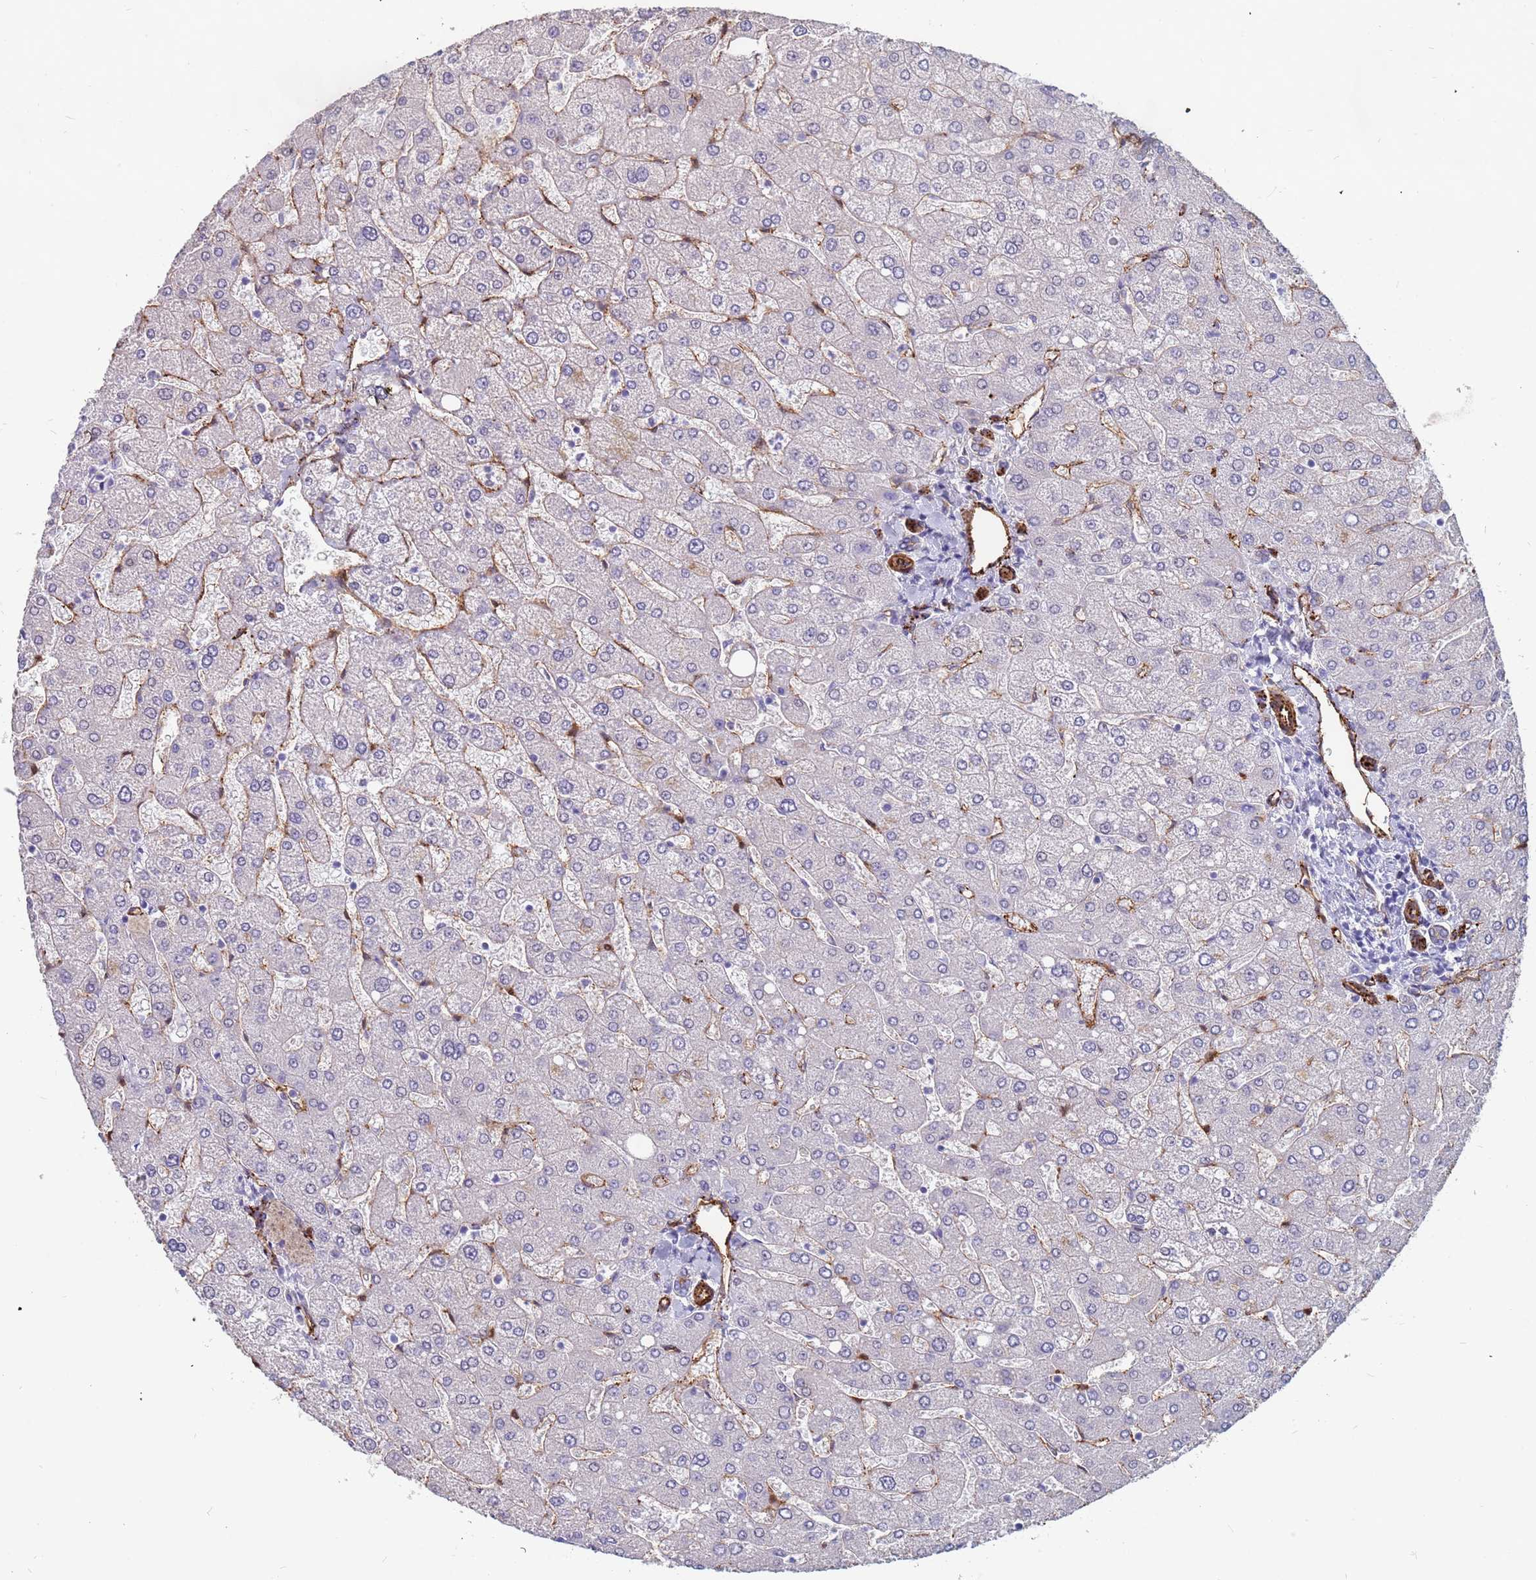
{"staining": {"intensity": "negative", "quantity": "none", "location": "none"}, "tissue": "liver", "cell_type": "Cholangiocytes", "image_type": "normal", "snomed": [{"axis": "morphology", "description": "Normal tissue, NOS"}, {"axis": "topography", "description": "Liver"}], "caption": "The immunohistochemistry (IHC) photomicrograph has no significant expression in cholangiocytes of liver. (DAB immunohistochemistry (IHC) visualized using brightfield microscopy, high magnification).", "gene": "EHD2", "patient": {"sex": "male", "age": 55}}